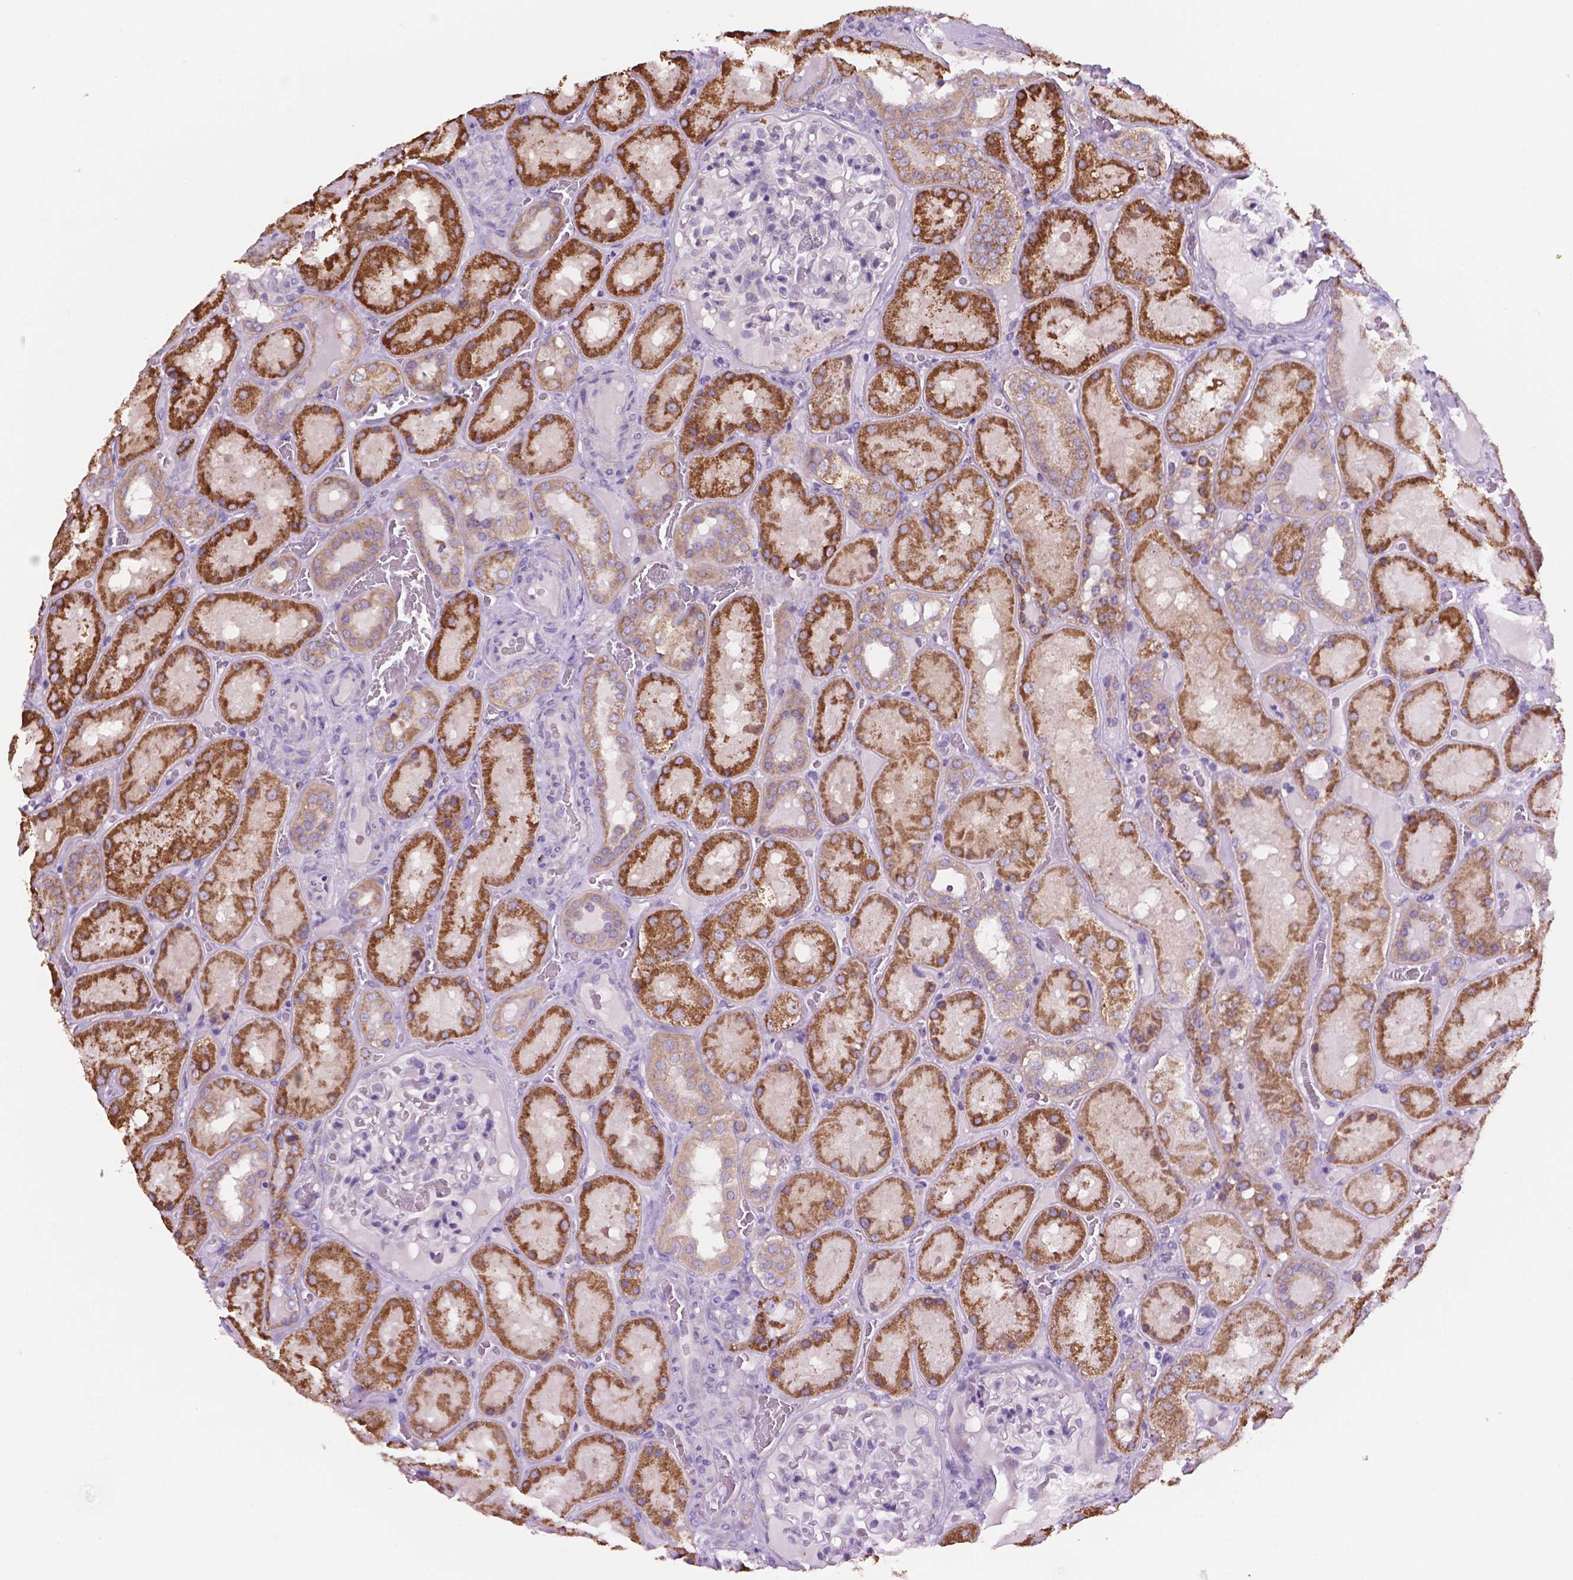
{"staining": {"intensity": "negative", "quantity": "none", "location": "none"}, "tissue": "kidney", "cell_type": "Cells in glomeruli", "image_type": "normal", "snomed": [{"axis": "morphology", "description": "Normal tissue, NOS"}, {"axis": "topography", "description": "Kidney"}], "caption": "Immunohistochemical staining of benign human kidney shows no significant expression in cells in glomeruli.", "gene": "MKRN2OS", "patient": {"sex": "male", "age": 73}}